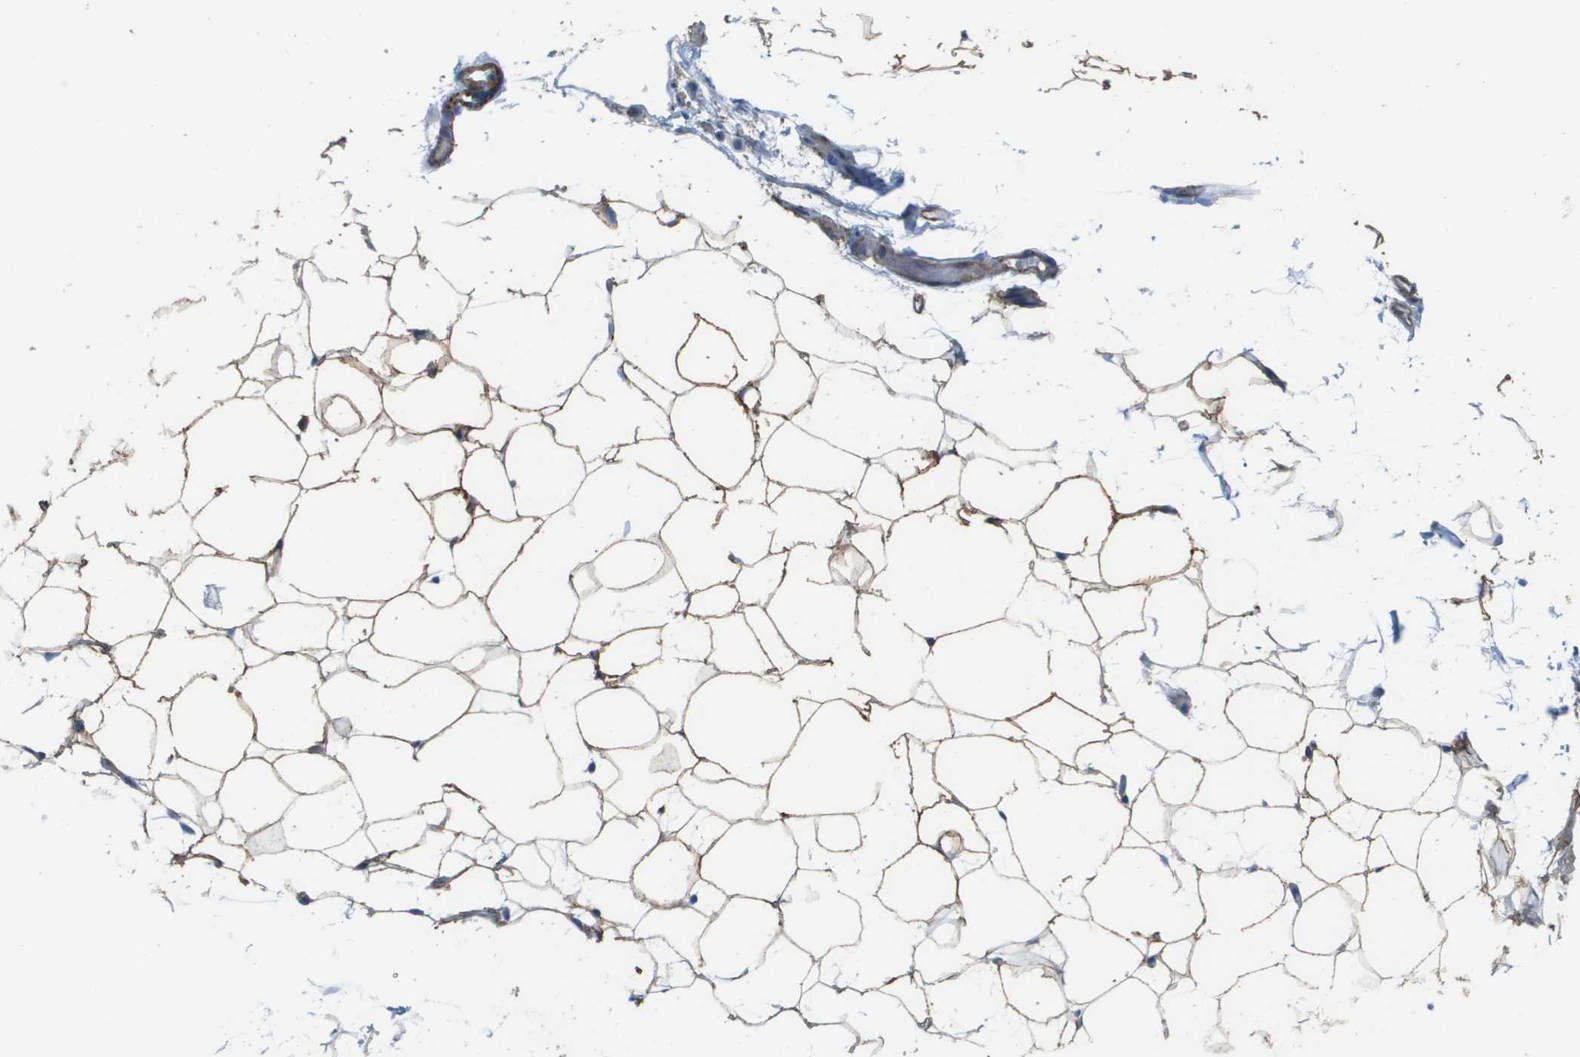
{"staining": {"intensity": "moderate", "quantity": ">75%", "location": "cytoplasmic/membranous"}, "tissue": "adipose tissue", "cell_type": "Adipocytes", "image_type": "normal", "snomed": [{"axis": "morphology", "description": "Normal tissue, NOS"}, {"axis": "topography", "description": "Breast"}, {"axis": "topography", "description": "Soft tissue"}], "caption": "A photomicrograph of human adipose tissue stained for a protein displays moderate cytoplasmic/membranous brown staining in adipocytes.", "gene": "ZBTB43", "patient": {"sex": "female", "age": 75}}